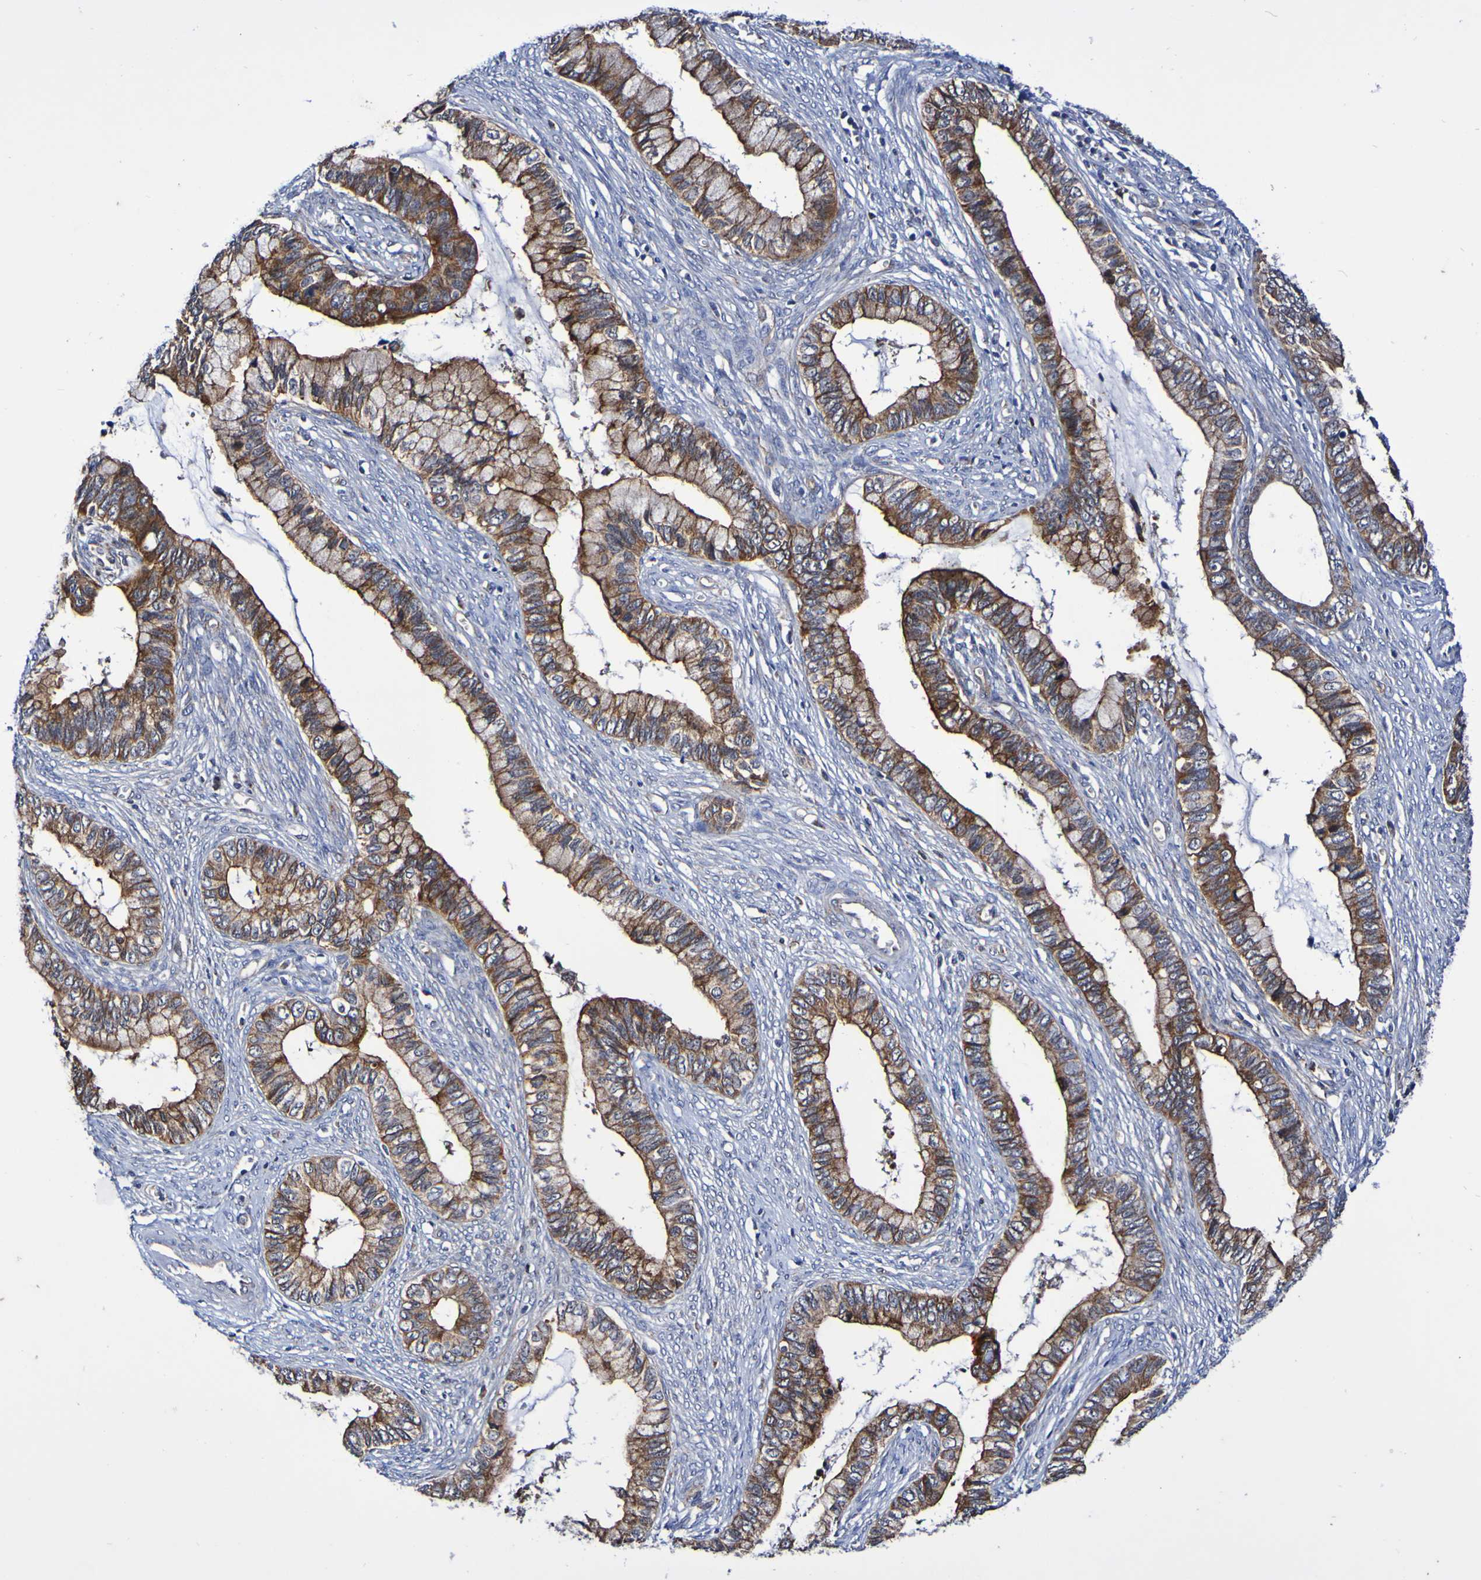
{"staining": {"intensity": "moderate", "quantity": ">75%", "location": "cytoplasmic/membranous"}, "tissue": "cervical cancer", "cell_type": "Tumor cells", "image_type": "cancer", "snomed": [{"axis": "morphology", "description": "Adenocarcinoma, NOS"}, {"axis": "topography", "description": "Cervix"}], "caption": "This micrograph reveals IHC staining of human cervical cancer (adenocarcinoma), with medium moderate cytoplasmic/membranous staining in about >75% of tumor cells.", "gene": "GJB1", "patient": {"sex": "female", "age": 44}}